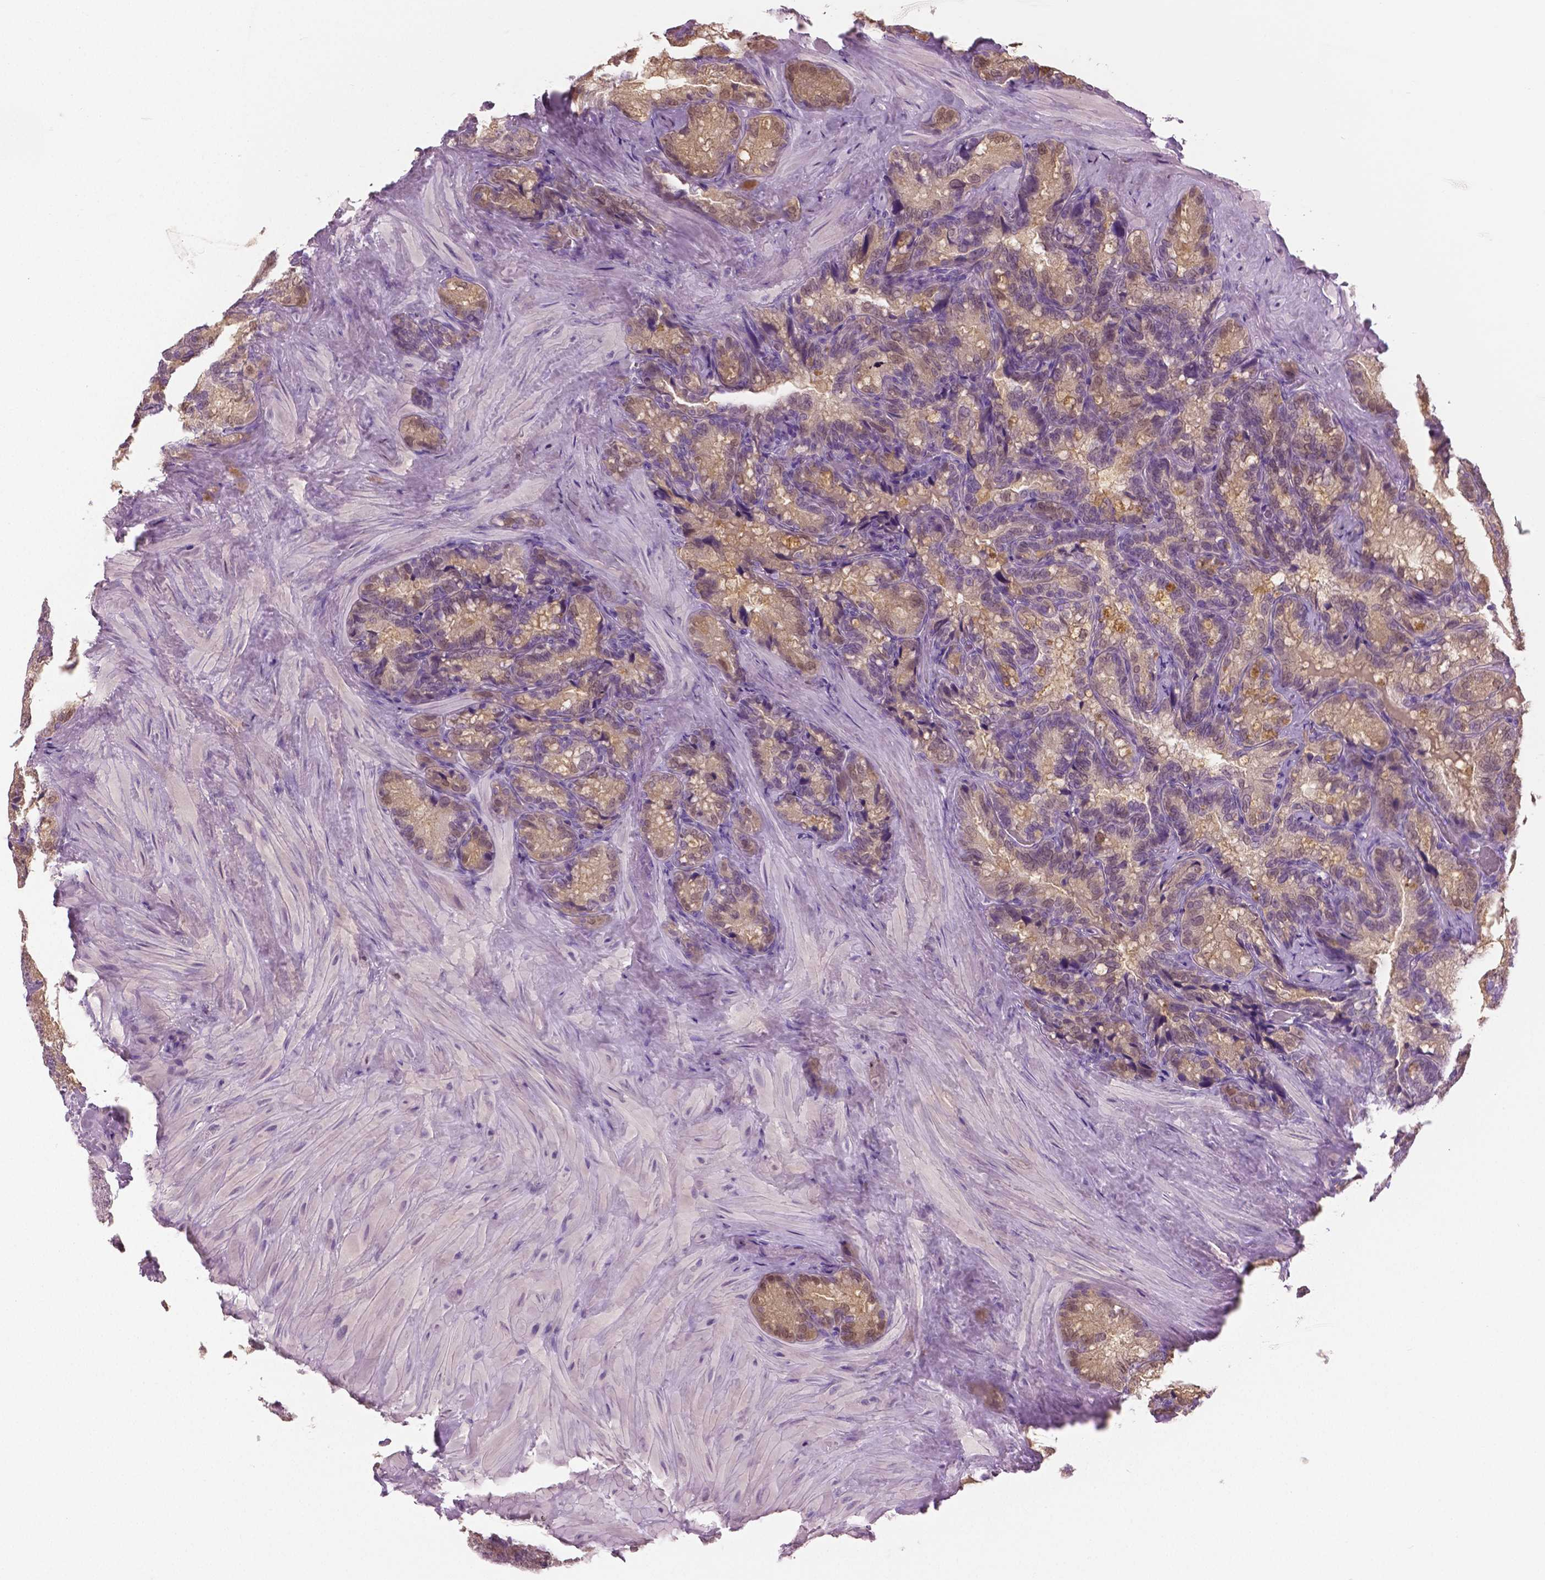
{"staining": {"intensity": "weak", "quantity": ">75%", "location": "cytoplasmic/membranous"}, "tissue": "seminal vesicle", "cell_type": "Glandular cells", "image_type": "normal", "snomed": [{"axis": "morphology", "description": "Normal tissue, NOS"}, {"axis": "topography", "description": "Seminal veicle"}], "caption": "Protein staining displays weak cytoplasmic/membranous expression in about >75% of glandular cells in benign seminal vesicle.", "gene": "GALM", "patient": {"sex": "male", "age": 60}}